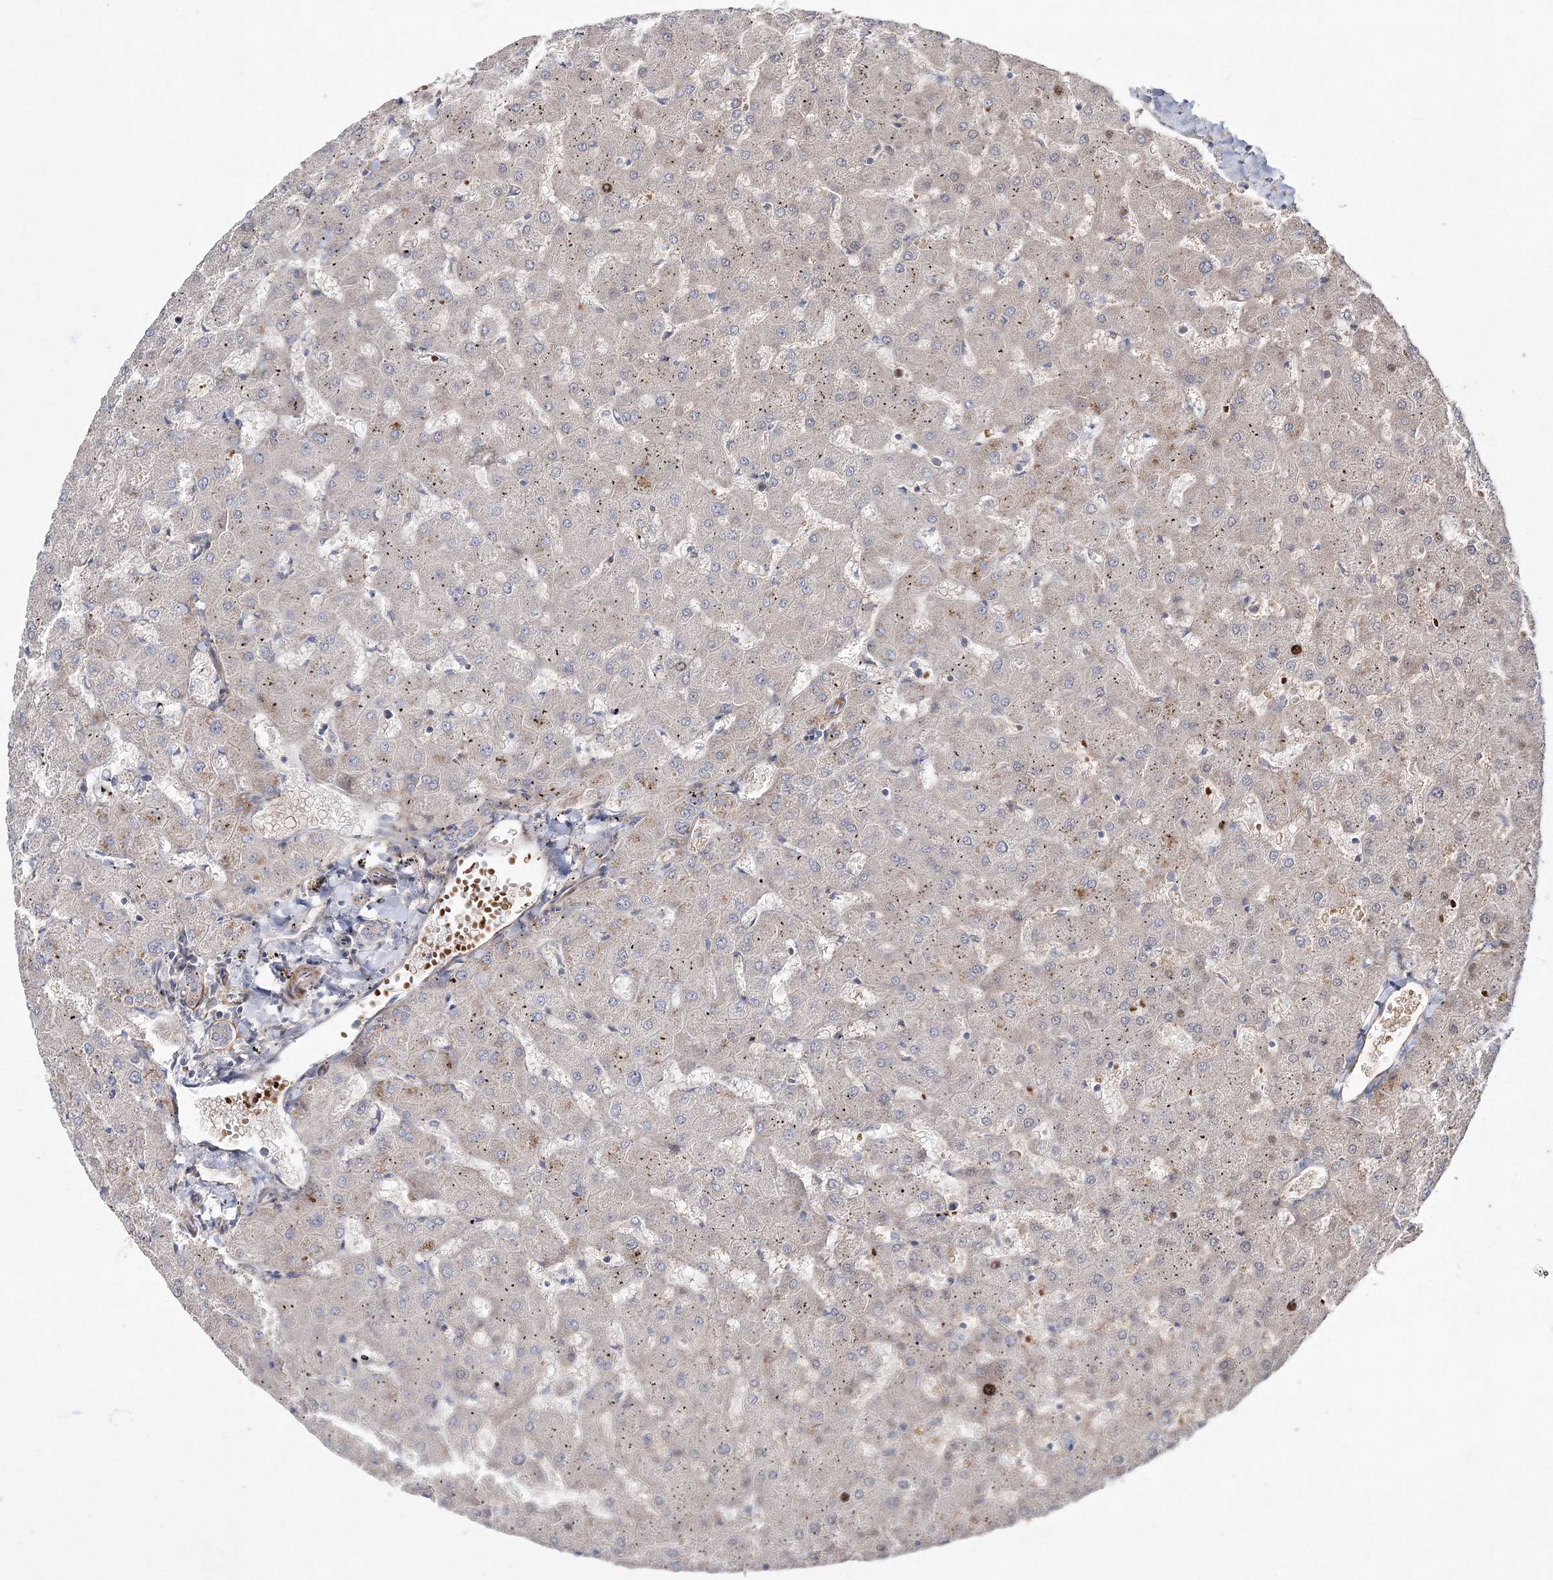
{"staining": {"intensity": "negative", "quantity": "none", "location": "none"}, "tissue": "liver", "cell_type": "Cholangiocytes", "image_type": "normal", "snomed": [{"axis": "morphology", "description": "Normal tissue, NOS"}, {"axis": "topography", "description": "Liver"}], "caption": "Cholangiocytes show no significant protein staining in unremarkable liver. (DAB immunohistochemistry visualized using brightfield microscopy, high magnification).", "gene": "ZSWIM6", "patient": {"sex": "female", "age": 63}}